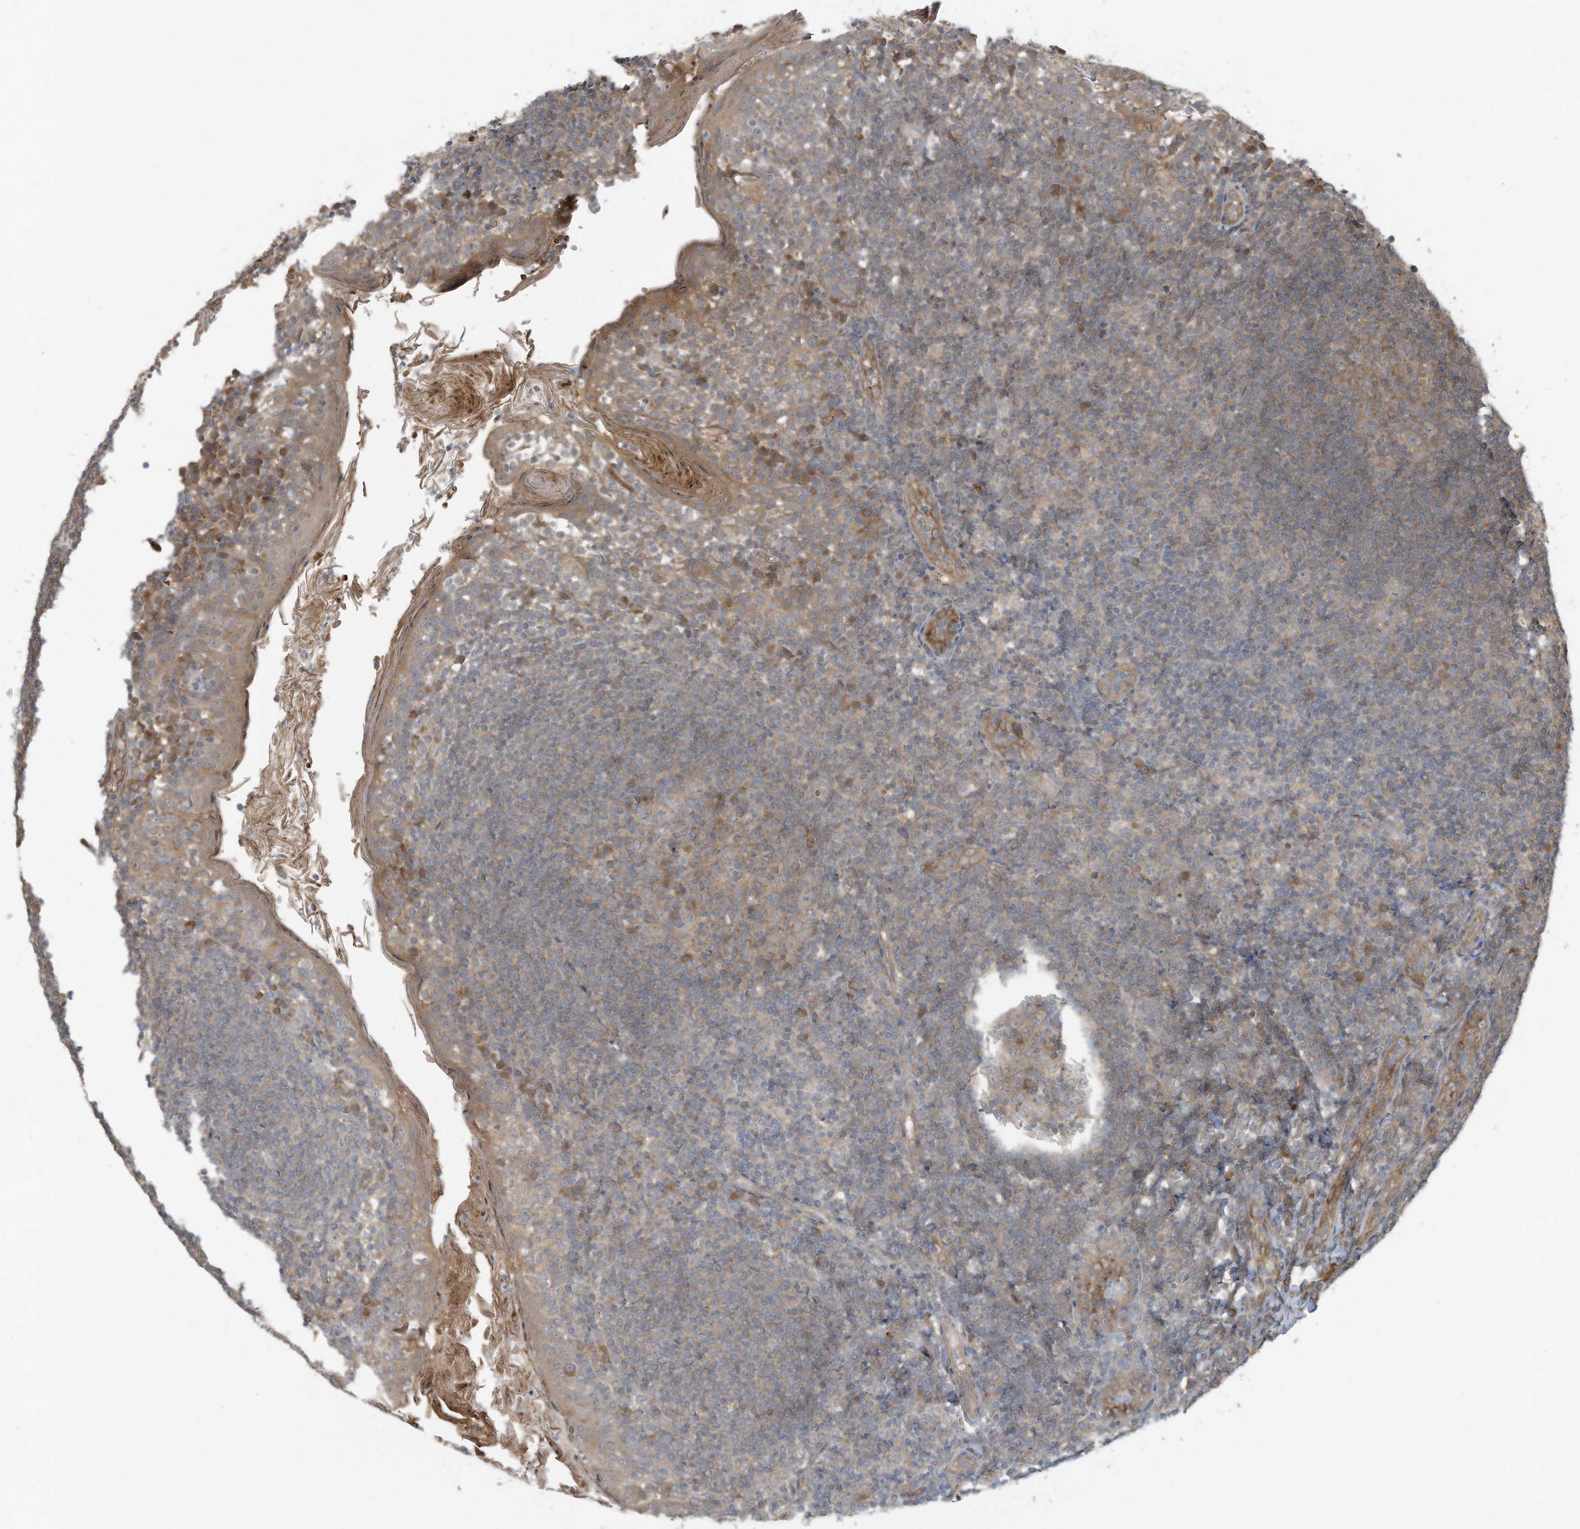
{"staining": {"intensity": "moderate", "quantity": "25%-75%", "location": "cytoplasmic/membranous"}, "tissue": "tonsil", "cell_type": "Germinal center cells", "image_type": "normal", "snomed": [{"axis": "morphology", "description": "Normal tissue, NOS"}, {"axis": "topography", "description": "Tonsil"}], "caption": "A brown stain highlights moderate cytoplasmic/membranous expression of a protein in germinal center cells of unremarkable tonsil.", "gene": "ERI2", "patient": {"sex": "female", "age": 19}}